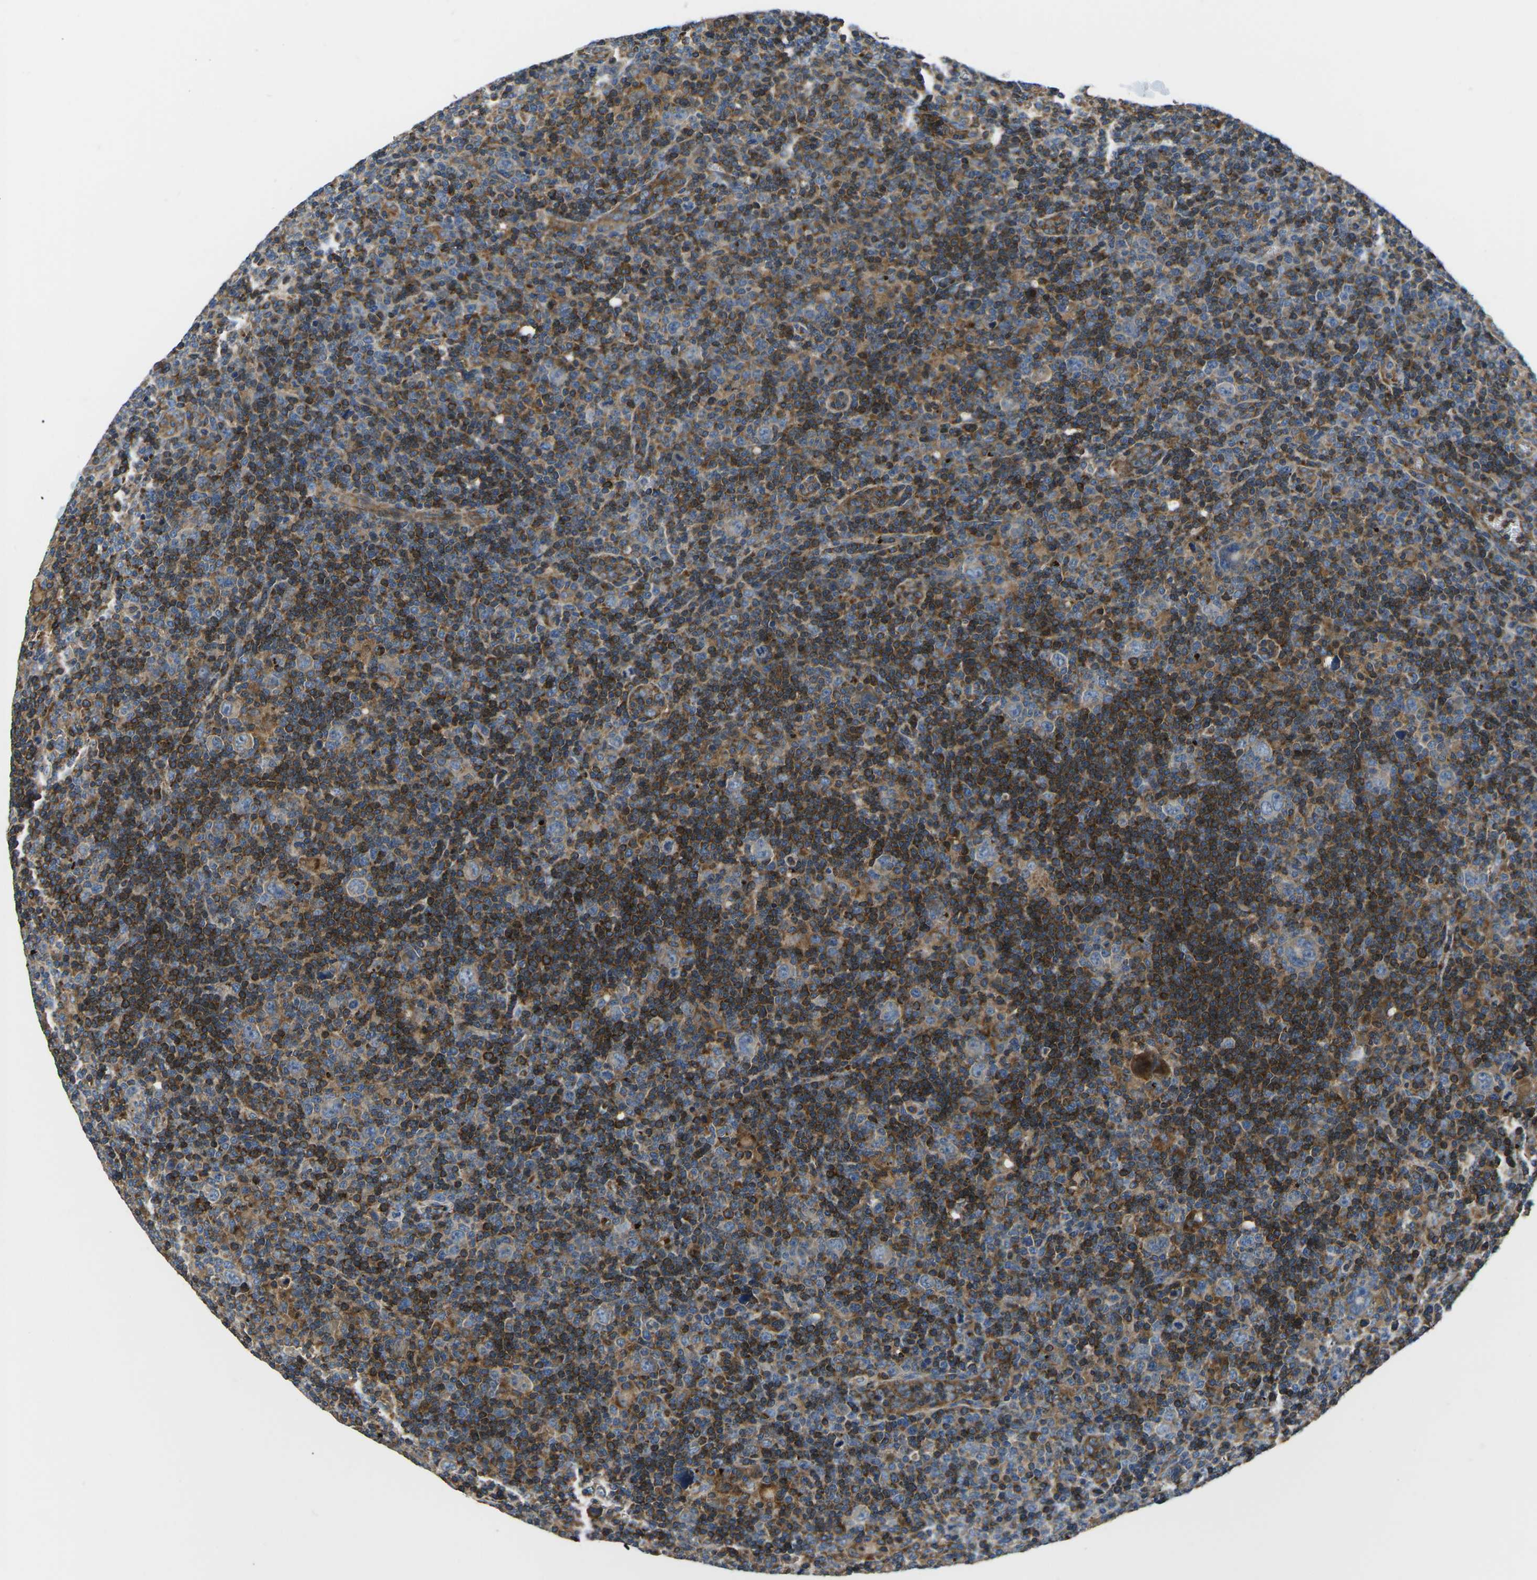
{"staining": {"intensity": "negative", "quantity": "none", "location": "none"}, "tissue": "lymphoma", "cell_type": "Tumor cells", "image_type": "cancer", "snomed": [{"axis": "morphology", "description": "Hodgkin's disease, NOS"}, {"axis": "topography", "description": "Lymph node"}], "caption": "IHC of human Hodgkin's disease exhibits no expression in tumor cells. Nuclei are stained in blue.", "gene": "KCNJ15", "patient": {"sex": "female", "age": 57}}